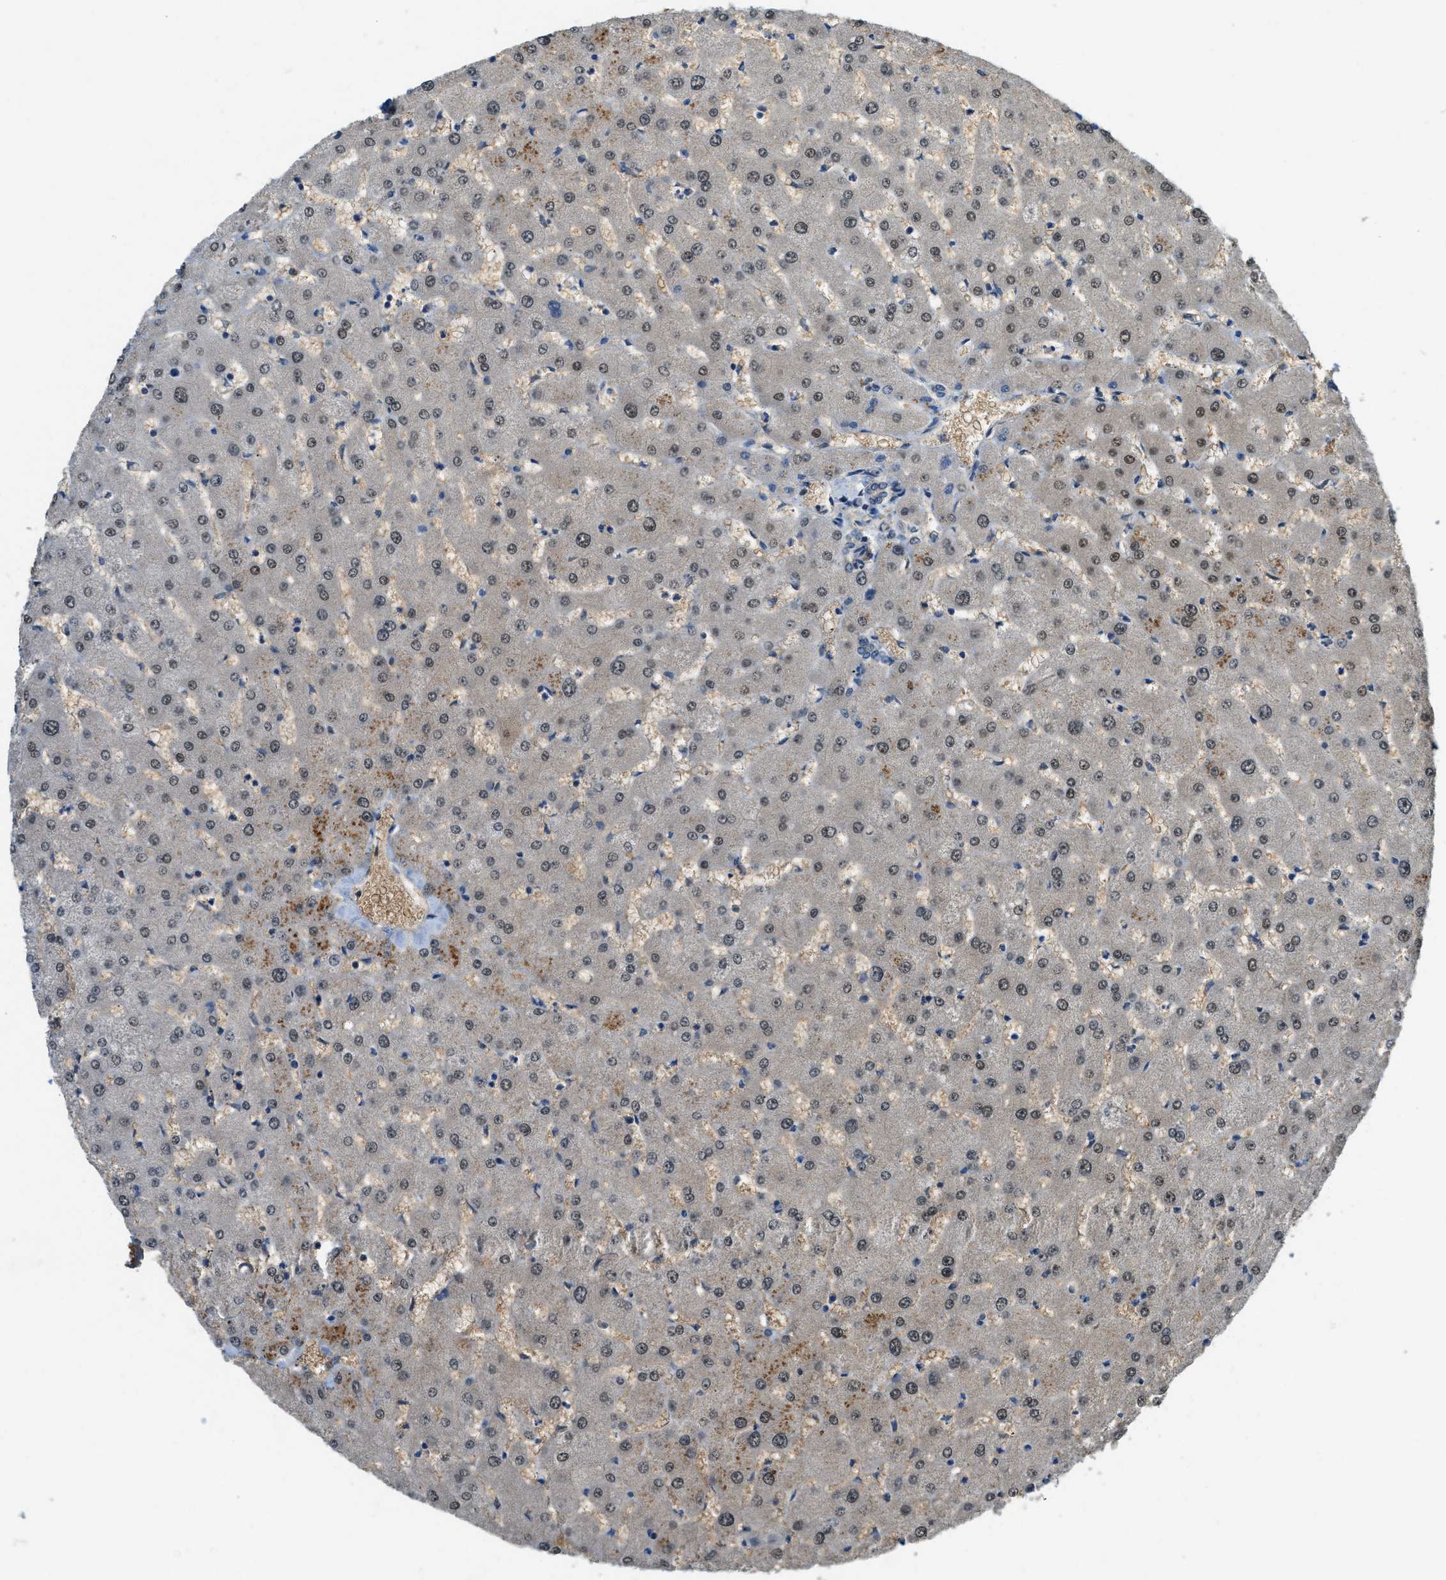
{"staining": {"intensity": "negative", "quantity": "none", "location": "none"}, "tissue": "liver", "cell_type": "Cholangiocytes", "image_type": "normal", "snomed": [{"axis": "morphology", "description": "Normal tissue, NOS"}, {"axis": "topography", "description": "Liver"}], "caption": "There is no significant staining in cholangiocytes of liver. (DAB IHC visualized using brightfield microscopy, high magnification).", "gene": "CFLAR", "patient": {"sex": "female", "age": 63}}